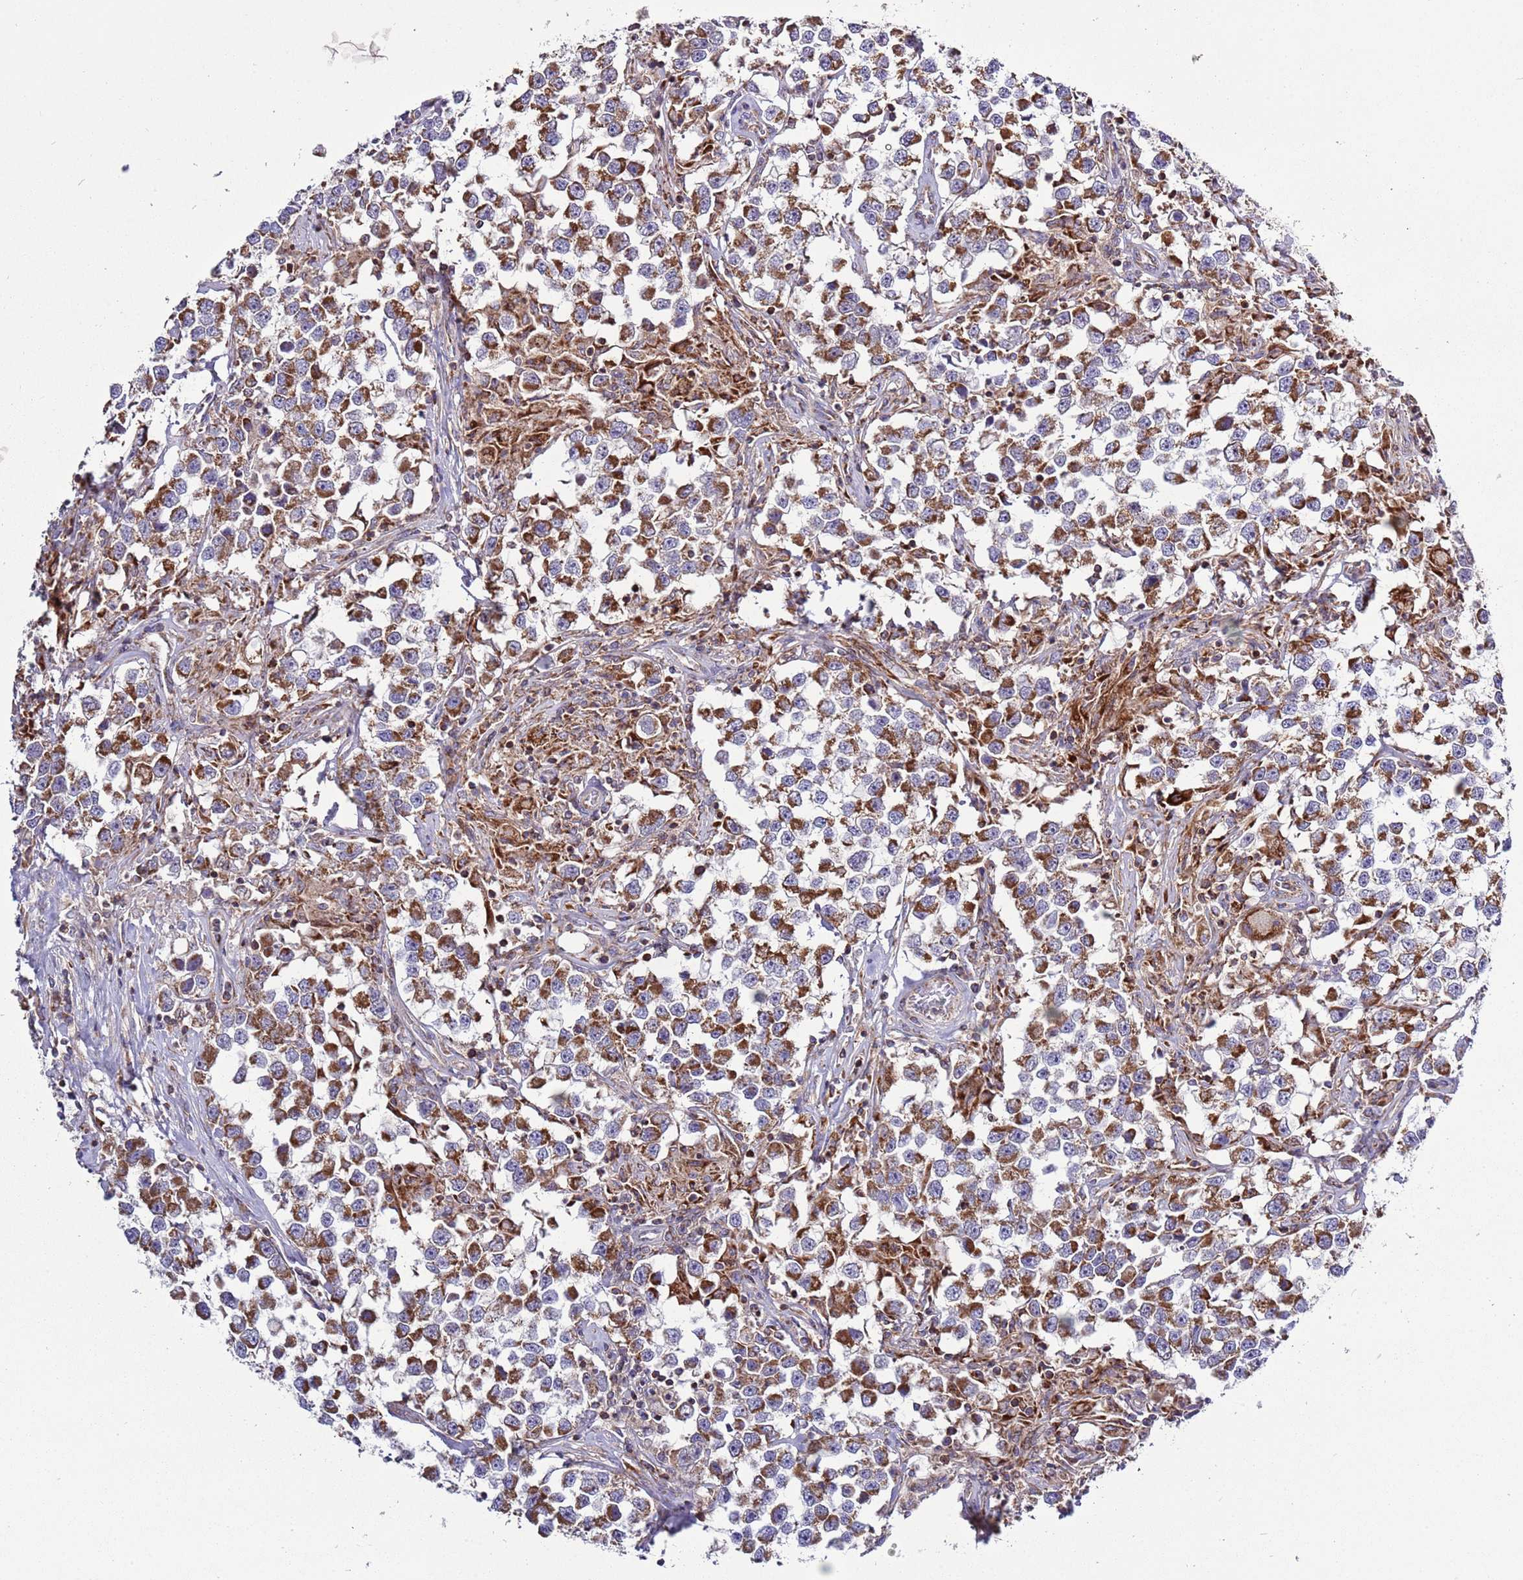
{"staining": {"intensity": "strong", "quantity": "25%-75%", "location": "cytoplasmic/membranous"}, "tissue": "testis cancer", "cell_type": "Tumor cells", "image_type": "cancer", "snomed": [{"axis": "morphology", "description": "Seminoma, NOS"}, {"axis": "topography", "description": "Testis"}], "caption": "Human testis seminoma stained with a protein marker demonstrates strong staining in tumor cells.", "gene": "IRS4", "patient": {"sex": "male", "age": 46}}